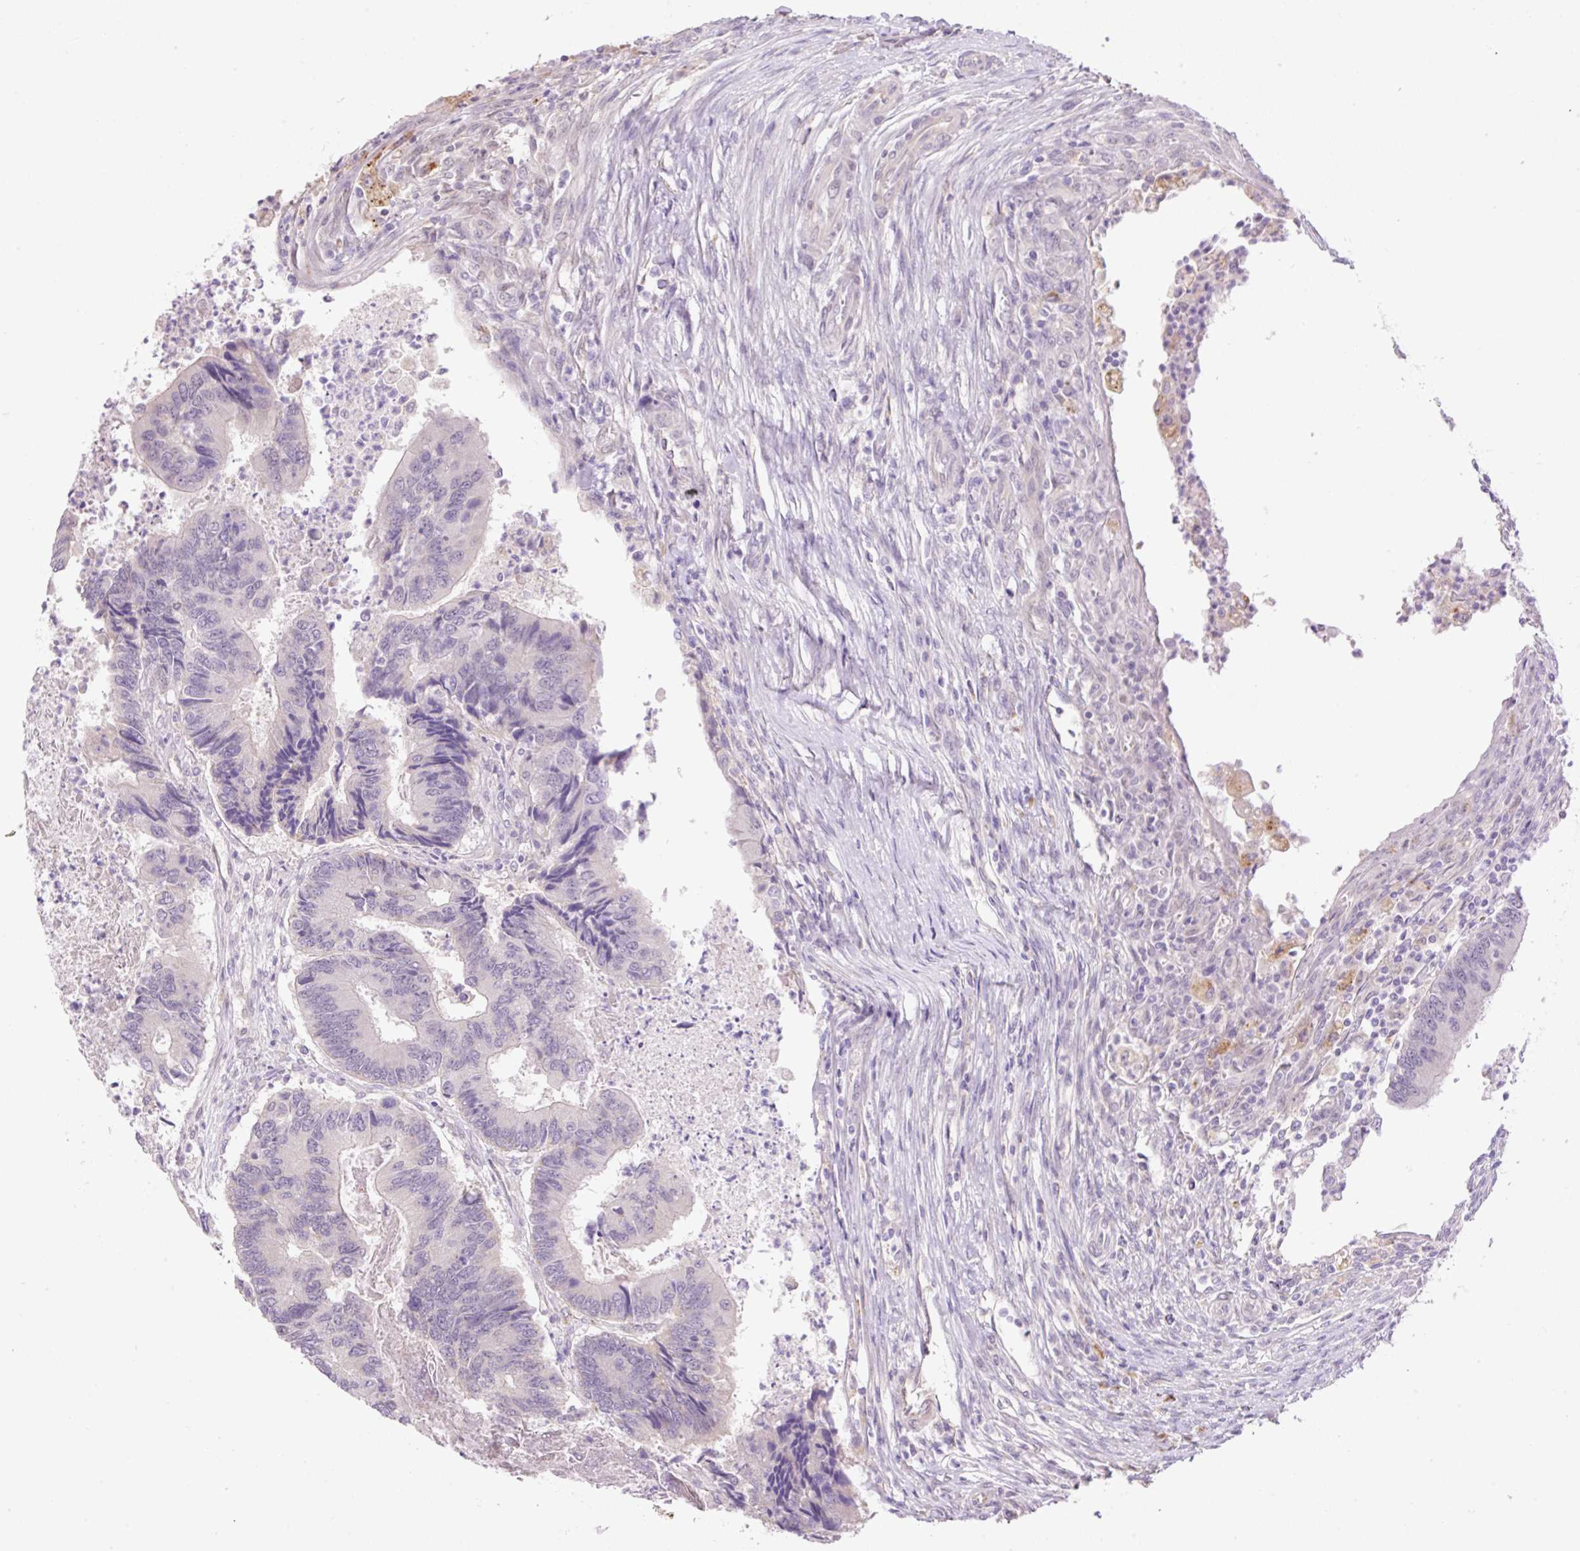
{"staining": {"intensity": "negative", "quantity": "none", "location": "none"}, "tissue": "colorectal cancer", "cell_type": "Tumor cells", "image_type": "cancer", "snomed": [{"axis": "morphology", "description": "Adenocarcinoma, NOS"}, {"axis": "topography", "description": "Colon"}], "caption": "Immunohistochemistry micrograph of neoplastic tissue: human adenocarcinoma (colorectal) stained with DAB shows no significant protein positivity in tumor cells.", "gene": "HABP4", "patient": {"sex": "female", "age": 67}}